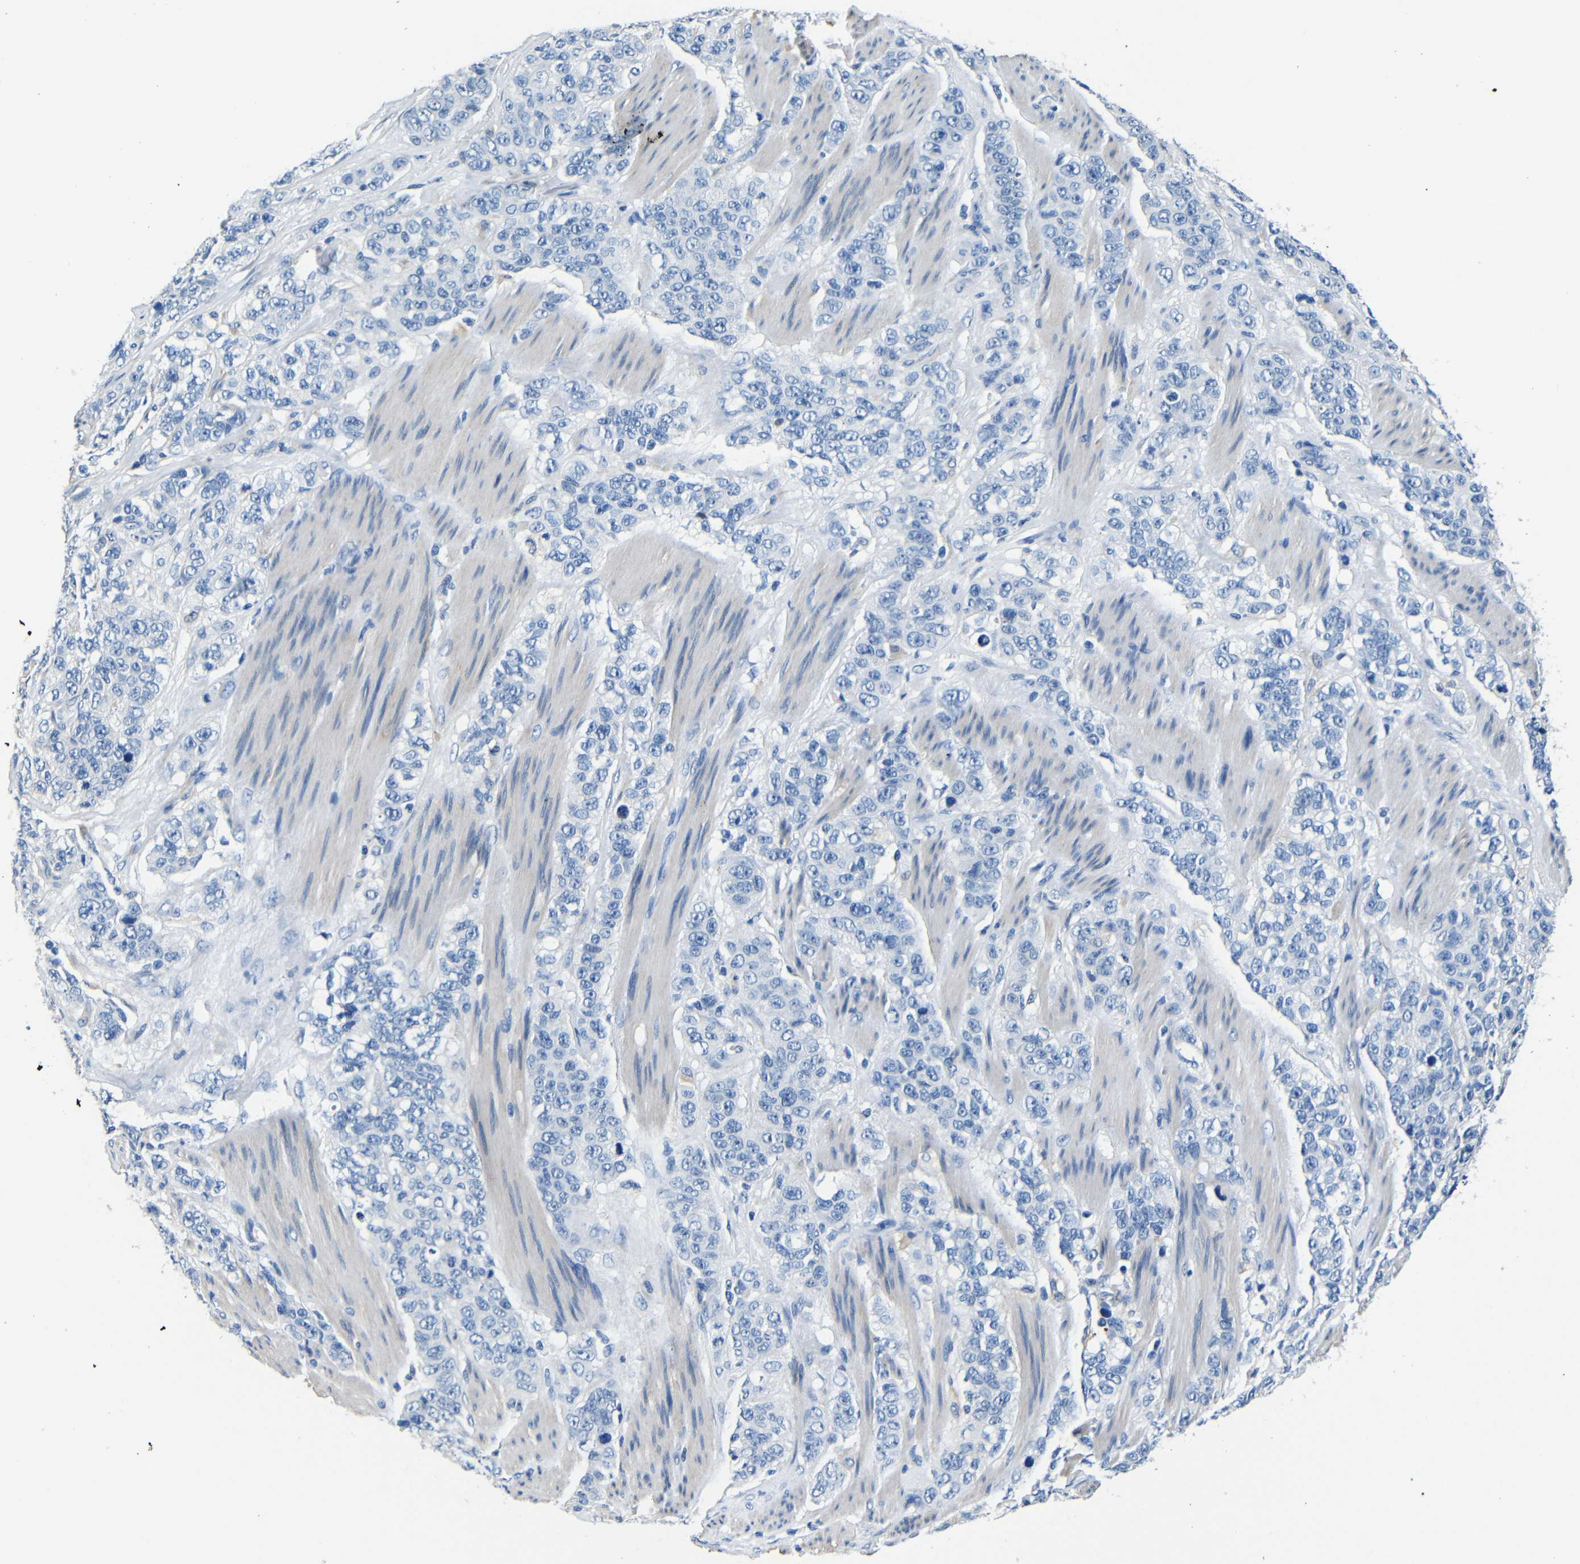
{"staining": {"intensity": "negative", "quantity": "none", "location": "none"}, "tissue": "stomach cancer", "cell_type": "Tumor cells", "image_type": "cancer", "snomed": [{"axis": "morphology", "description": "Adenocarcinoma, NOS"}, {"axis": "topography", "description": "Stomach"}], "caption": "IHC of human stomach cancer (adenocarcinoma) exhibits no positivity in tumor cells.", "gene": "TNFAIP1", "patient": {"sex": "male", "age": 48}}